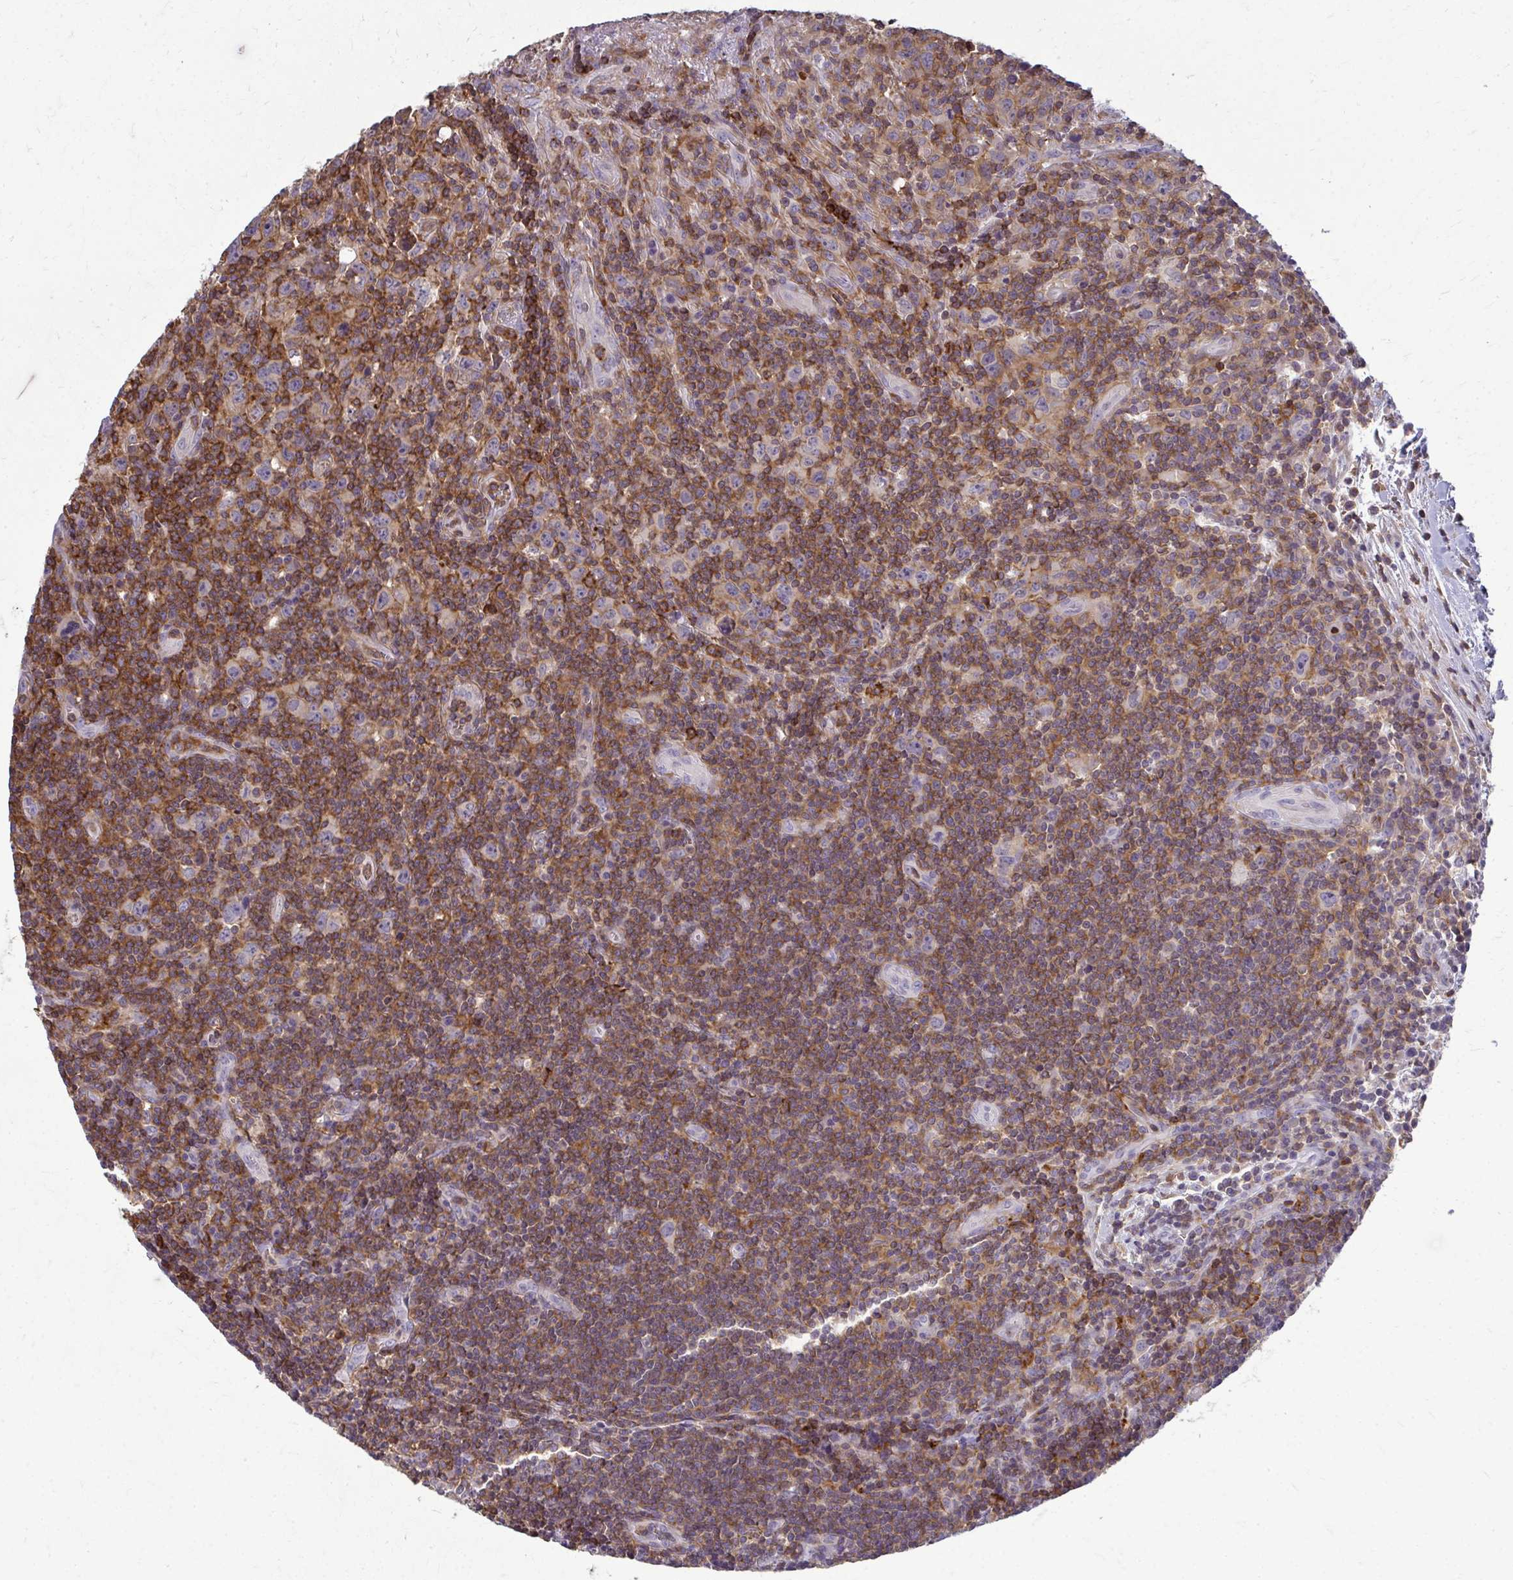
{"staining": {"intensity": "moderate", "quantity": "<25%", "location": "cytoplasmic/membranous"}, "tissue": "lymphoma", "cell_type": "Tumor cells", "image_type": "cancer", "snomed": [{"axis": "morphology", "description": "Hodgkin's disease, NOS"}, {"axis": "topography", "description": "Lymph node"}], "caption": "The micrograph reveals a brown stain indicating the presence of a protein in the cytoplasmic/membranous of tumor cells in Hodgkin's disease. (Brightfield microscopy of DAB IHC at high magnification).", "gene": "AP5M1", "patient": {"sex": "female", "age": 18}}